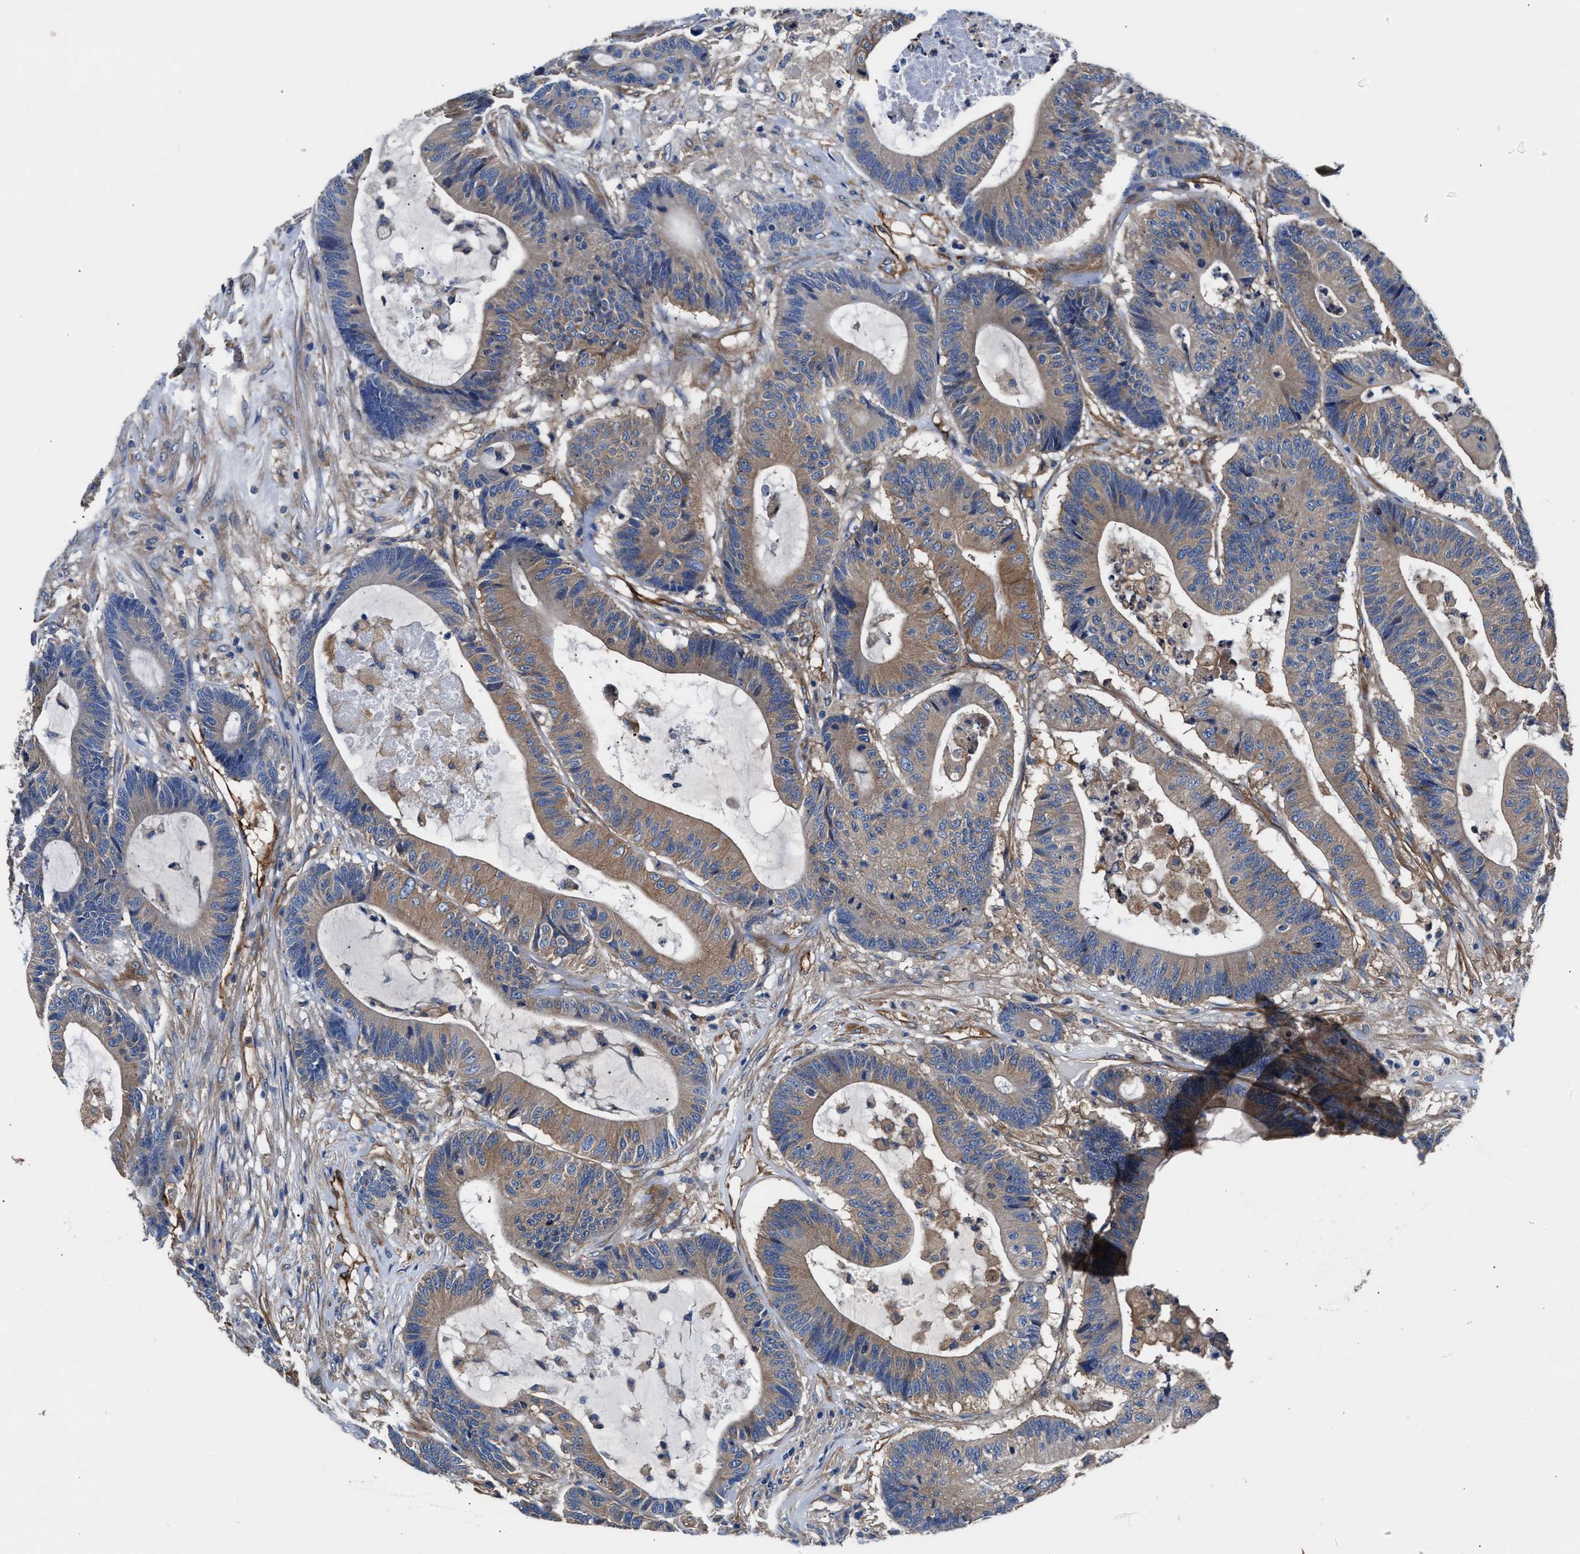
{"staining": {"intensity": "moderate", "quantity": "25%-75%", "location": "cytoplasmic/membranous"}, "tissue": "colorectal cancer", "cell_type": "Tumor cells", "image_type": "cancer", "snomed": [{"axis": "morphology", "description": "Adenocarcinoma, NOS"}, {"axis": "topography", "description": "Colon"}], "caption": "Approximately 25%-75% of tumor cells in human colorectal cancer (adenocarcinoma) exhibit moderate cytoplasmic/membranous protein expression as visualized by brown immunohistochemical staining.", "gene": "SH3GL1", "patient": {"sex": "female", "age": 84}}